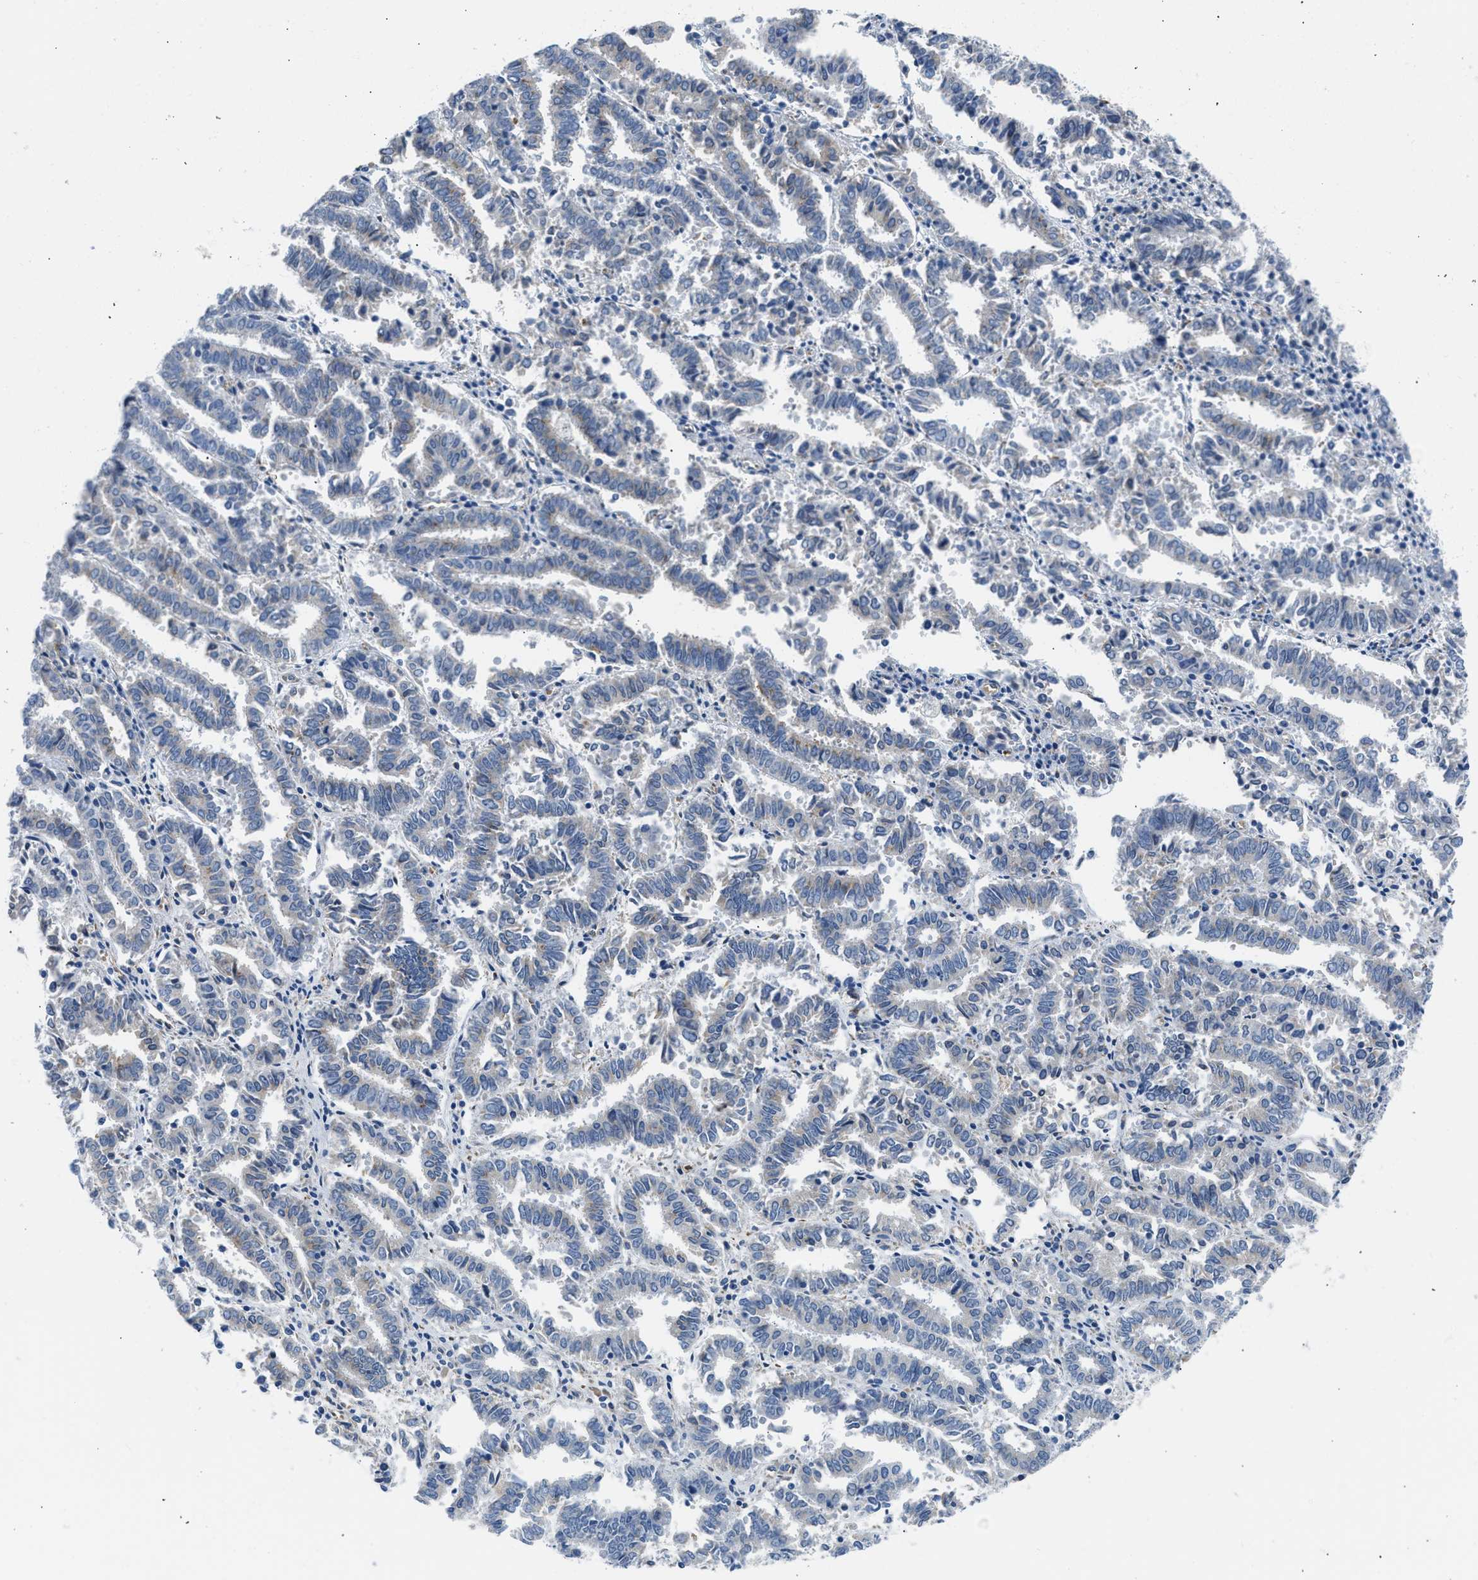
{"staining": {"intensity": "weak", "quantity": "<25%", "location": "cytoplasmic/membranous"}, "tissue": "endometrial cancer", "cell_type": "Tumor cells", "image_type": "cancer", "snomed": [{"axis": "morphology", "description": "Adenocarcinoma, NOS"}, {"axis": "topography", "description": "Uterus"}], "caption": "This is a image of immunohistochemistry (IHC) staining of endometrial adenocarcinoma, which shows no positivity in tumor cells.", "gene": "BNC2", "patient": {"sex": "female", "age": 83}}